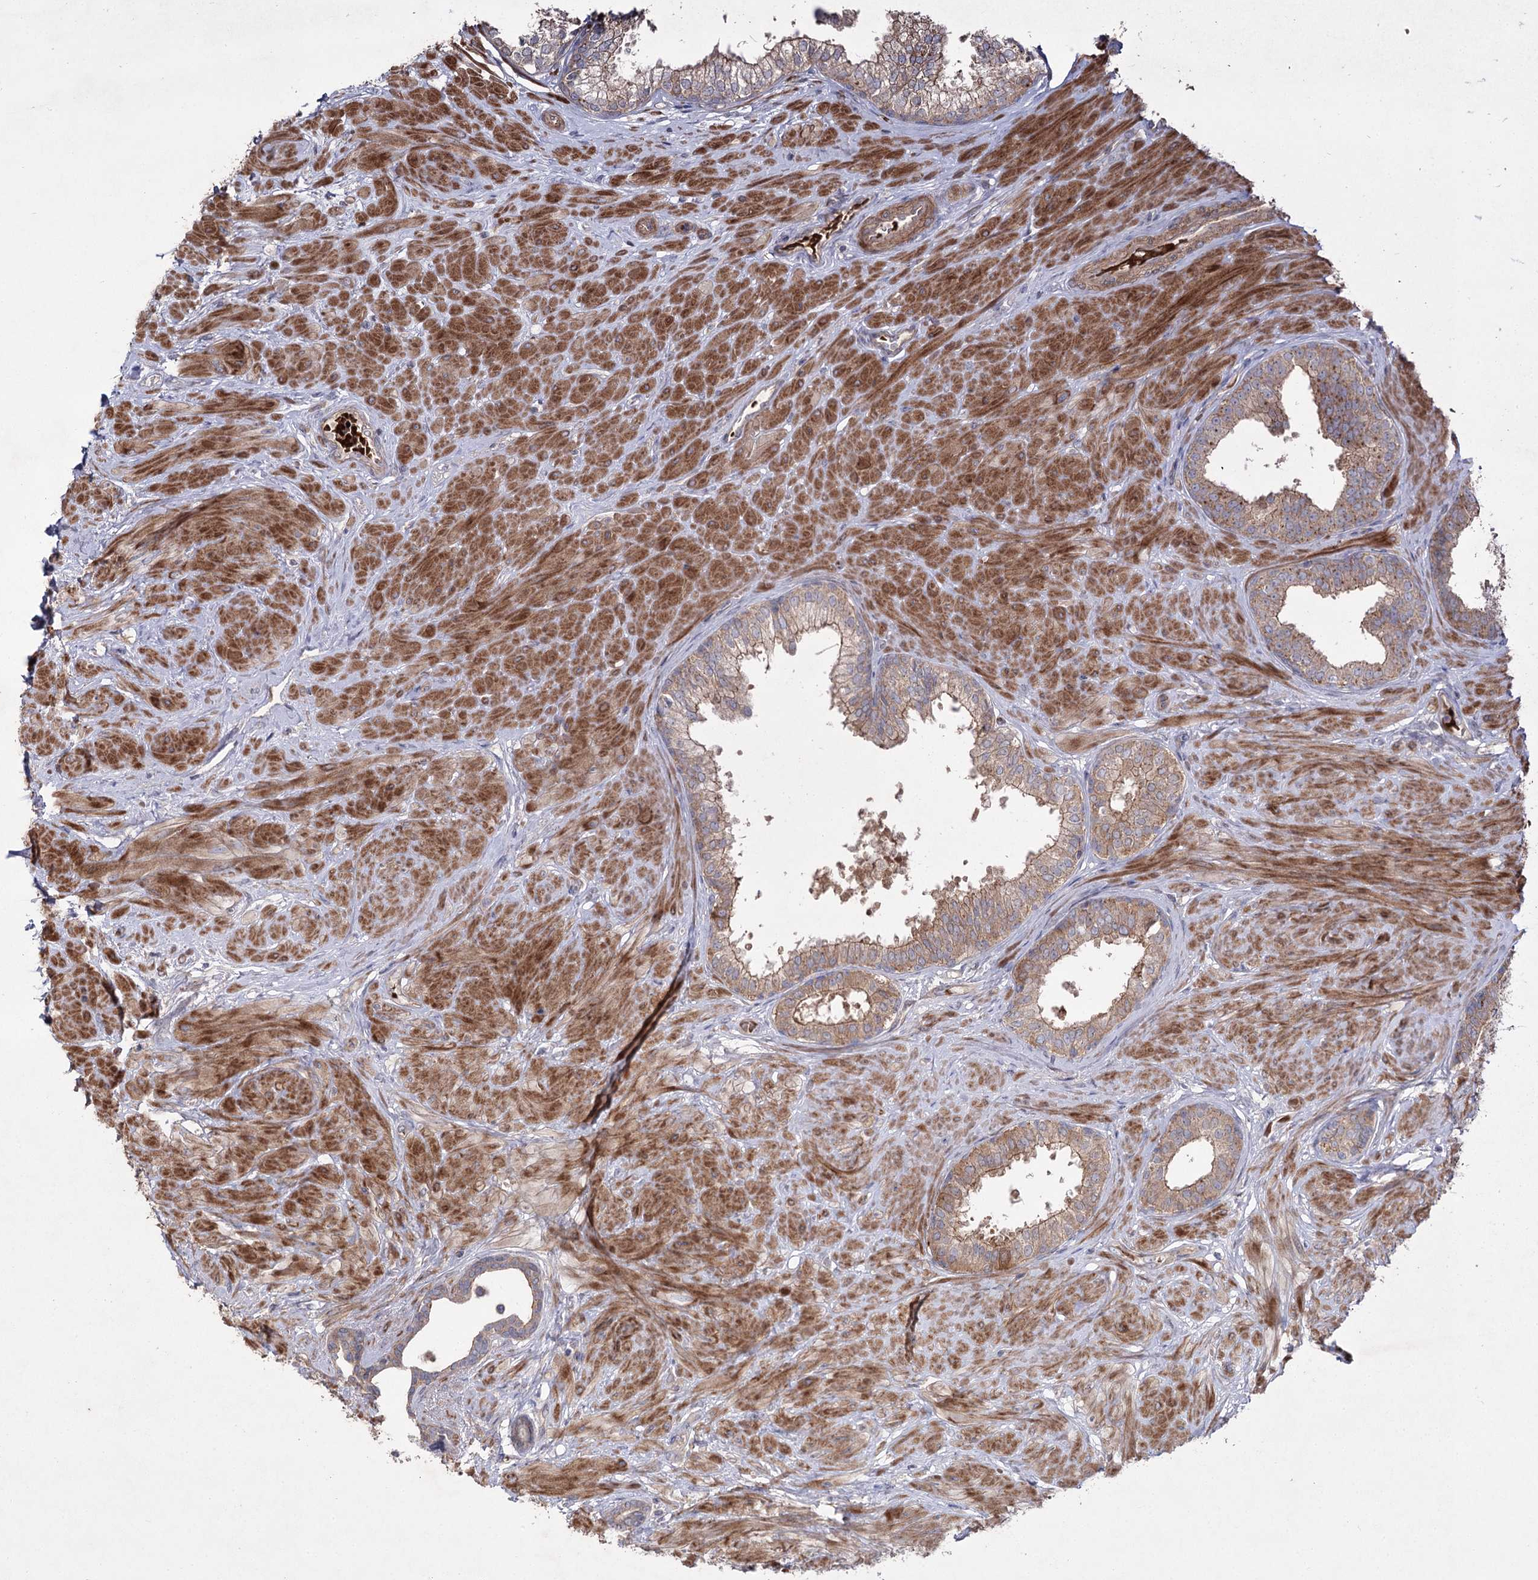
{"staining": {"intensity": "moderate", "quantity": ">75%", "location": "cytoplasmic/membranous"}, "tissue": "prostate", "cell_type": "Glandular cells", "image_type": "normal", "snomed": [{"axis": "morphology", "description": "Normal tissue, NOS"}, {"axis": "topography", "description": "Prostate"}], "caption": "Moderate cytoplasmic/membranous protein staining is identified in approximately >75% of glandular cells in prostate. (DAB (3,3'-diaminobenzidine) IHC with brightfield microscopy, high magnification).", "gene": "KIAA0825", "patient": {"sex": "male", "age": 48}}